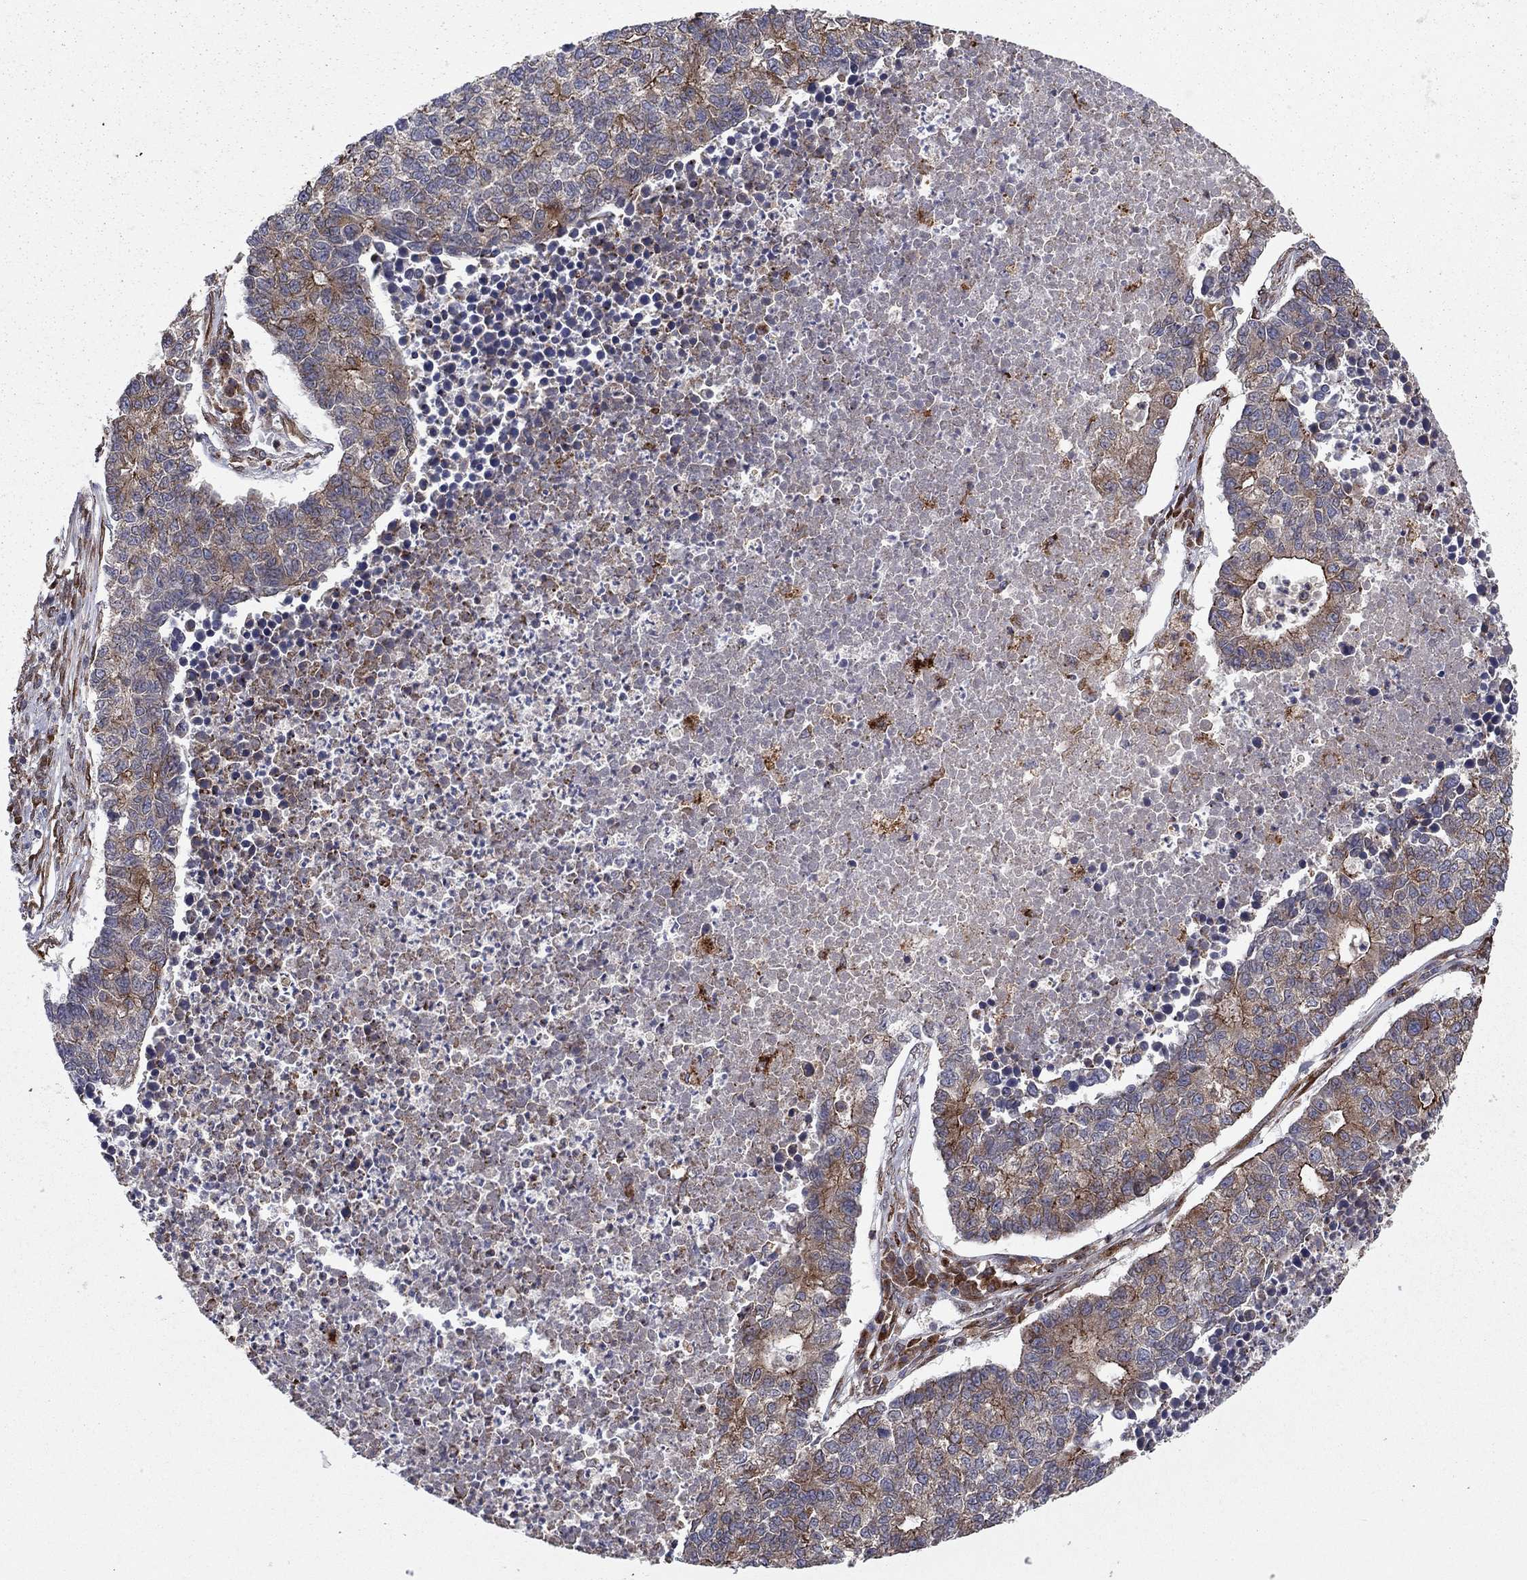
{"staining": {"intensity": "strong", "quantity": "<25%", "location": "cytoplasmic/membranous"}, "tissue": "lung cancer", "cell_type": "Tumor cells", "image_type": "cancer", "snomed": [{"axis": "morphology", "description": "Adenocarcinoma, NOS"}, {"axis": "topography", "description": "Lung"}], "caption": "Immunohistochemistry (IHC) (DAB) staining of human lung cancer displays strong cytoplasmic/membranous protein positivity in about <25% of tumor cells.", "gene": "YIF1A", "patient": {"sex": "male", "age": 57}}